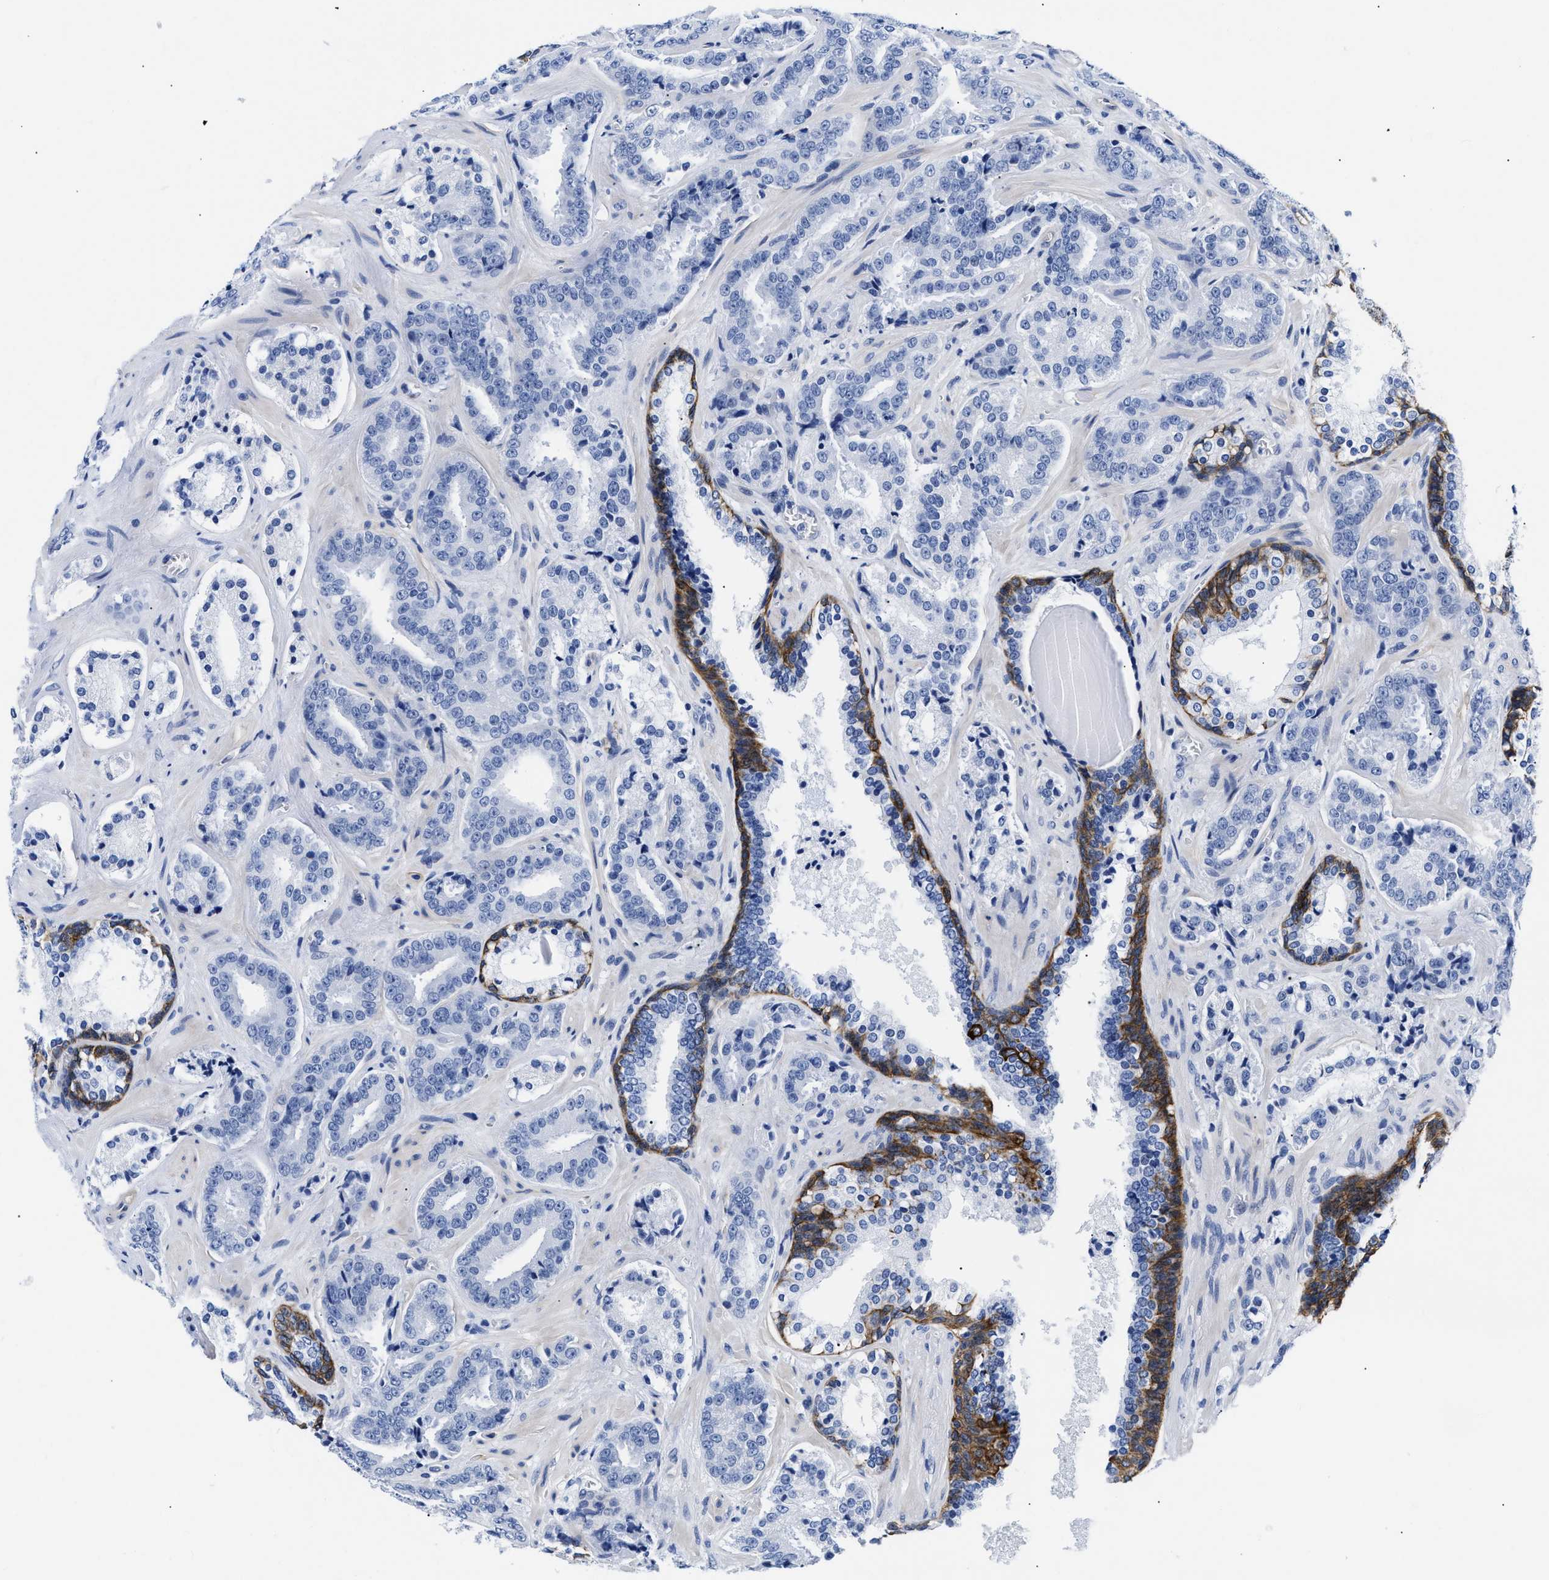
{"staining": {"intensity": "negative", "quantity": "none", "location": "none"}, "tissue": "prostate cancer", "cell_type": "Tumor cells", "image_type": "cancer", "snomed": [{"axis": "morphology", "description": "Adenocarcinoma, High grade"}, {"axis": "topography", "description": "Prostate"}], "caption": "Immunohistochemistry of human high-grade adenocarcinoma (prostate) reveals no staining in tumor cells.", "gene": "TRIM29", "patient": {"sex": "male", "age": 60}}